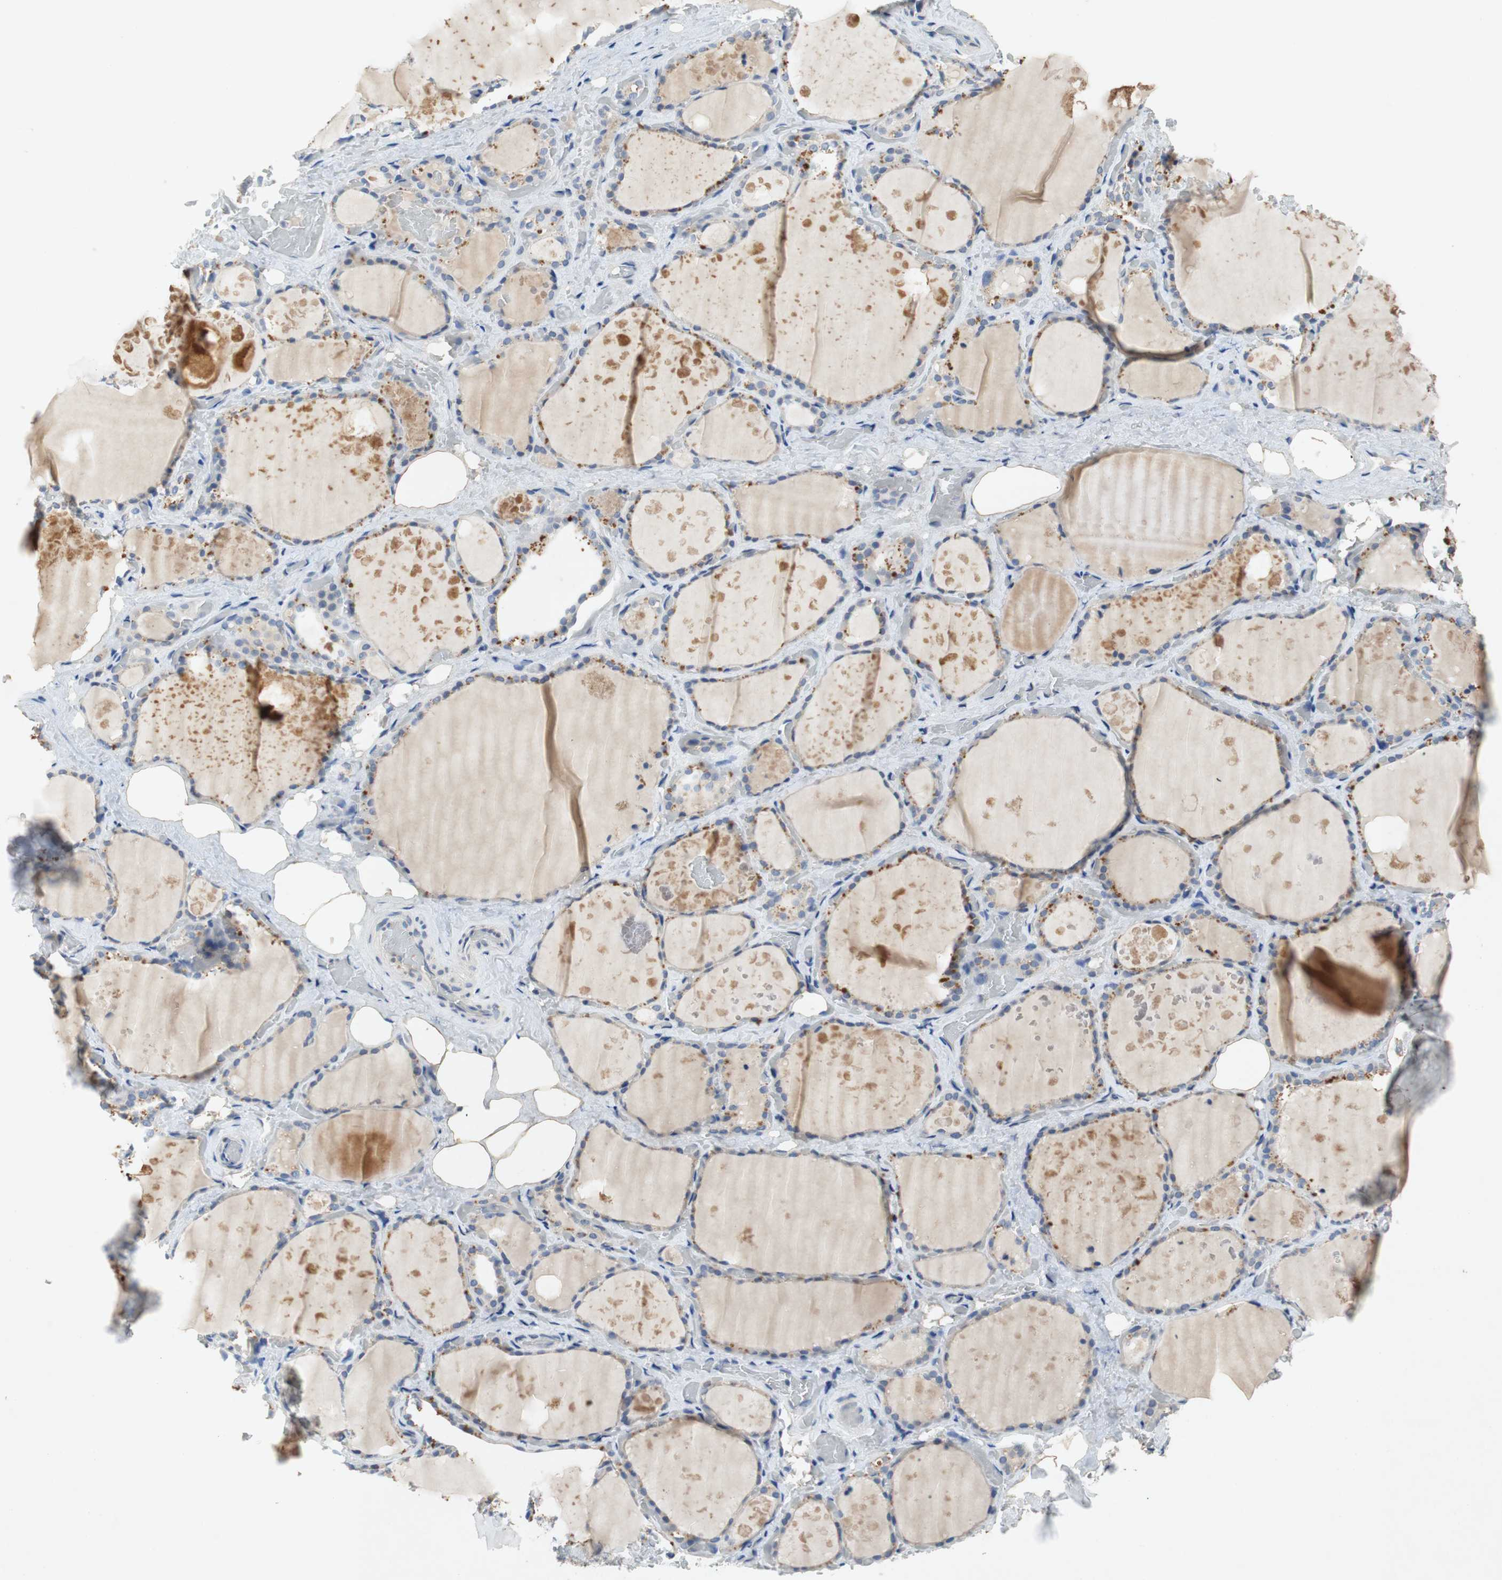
{"staining": {"intensity": "weak", "quantity": "<25%", "location": "cytoplasmic/membranous"}, "tissue": "thyroid gland", "cell_type": "Glandular cells", "image_type": "normal", "snomed": [{"axis": "morphology", "description": "Normal tissue, NOS"}, {"axis": "topography", "description": "Thyroid gland"}], "caption": "Glandular cells show no significant protein expression in unremarkable thyroid gland. Nuclei are stained in blue.", "gene": "RELB", "patient": {"sex": "male", "age": 61}}